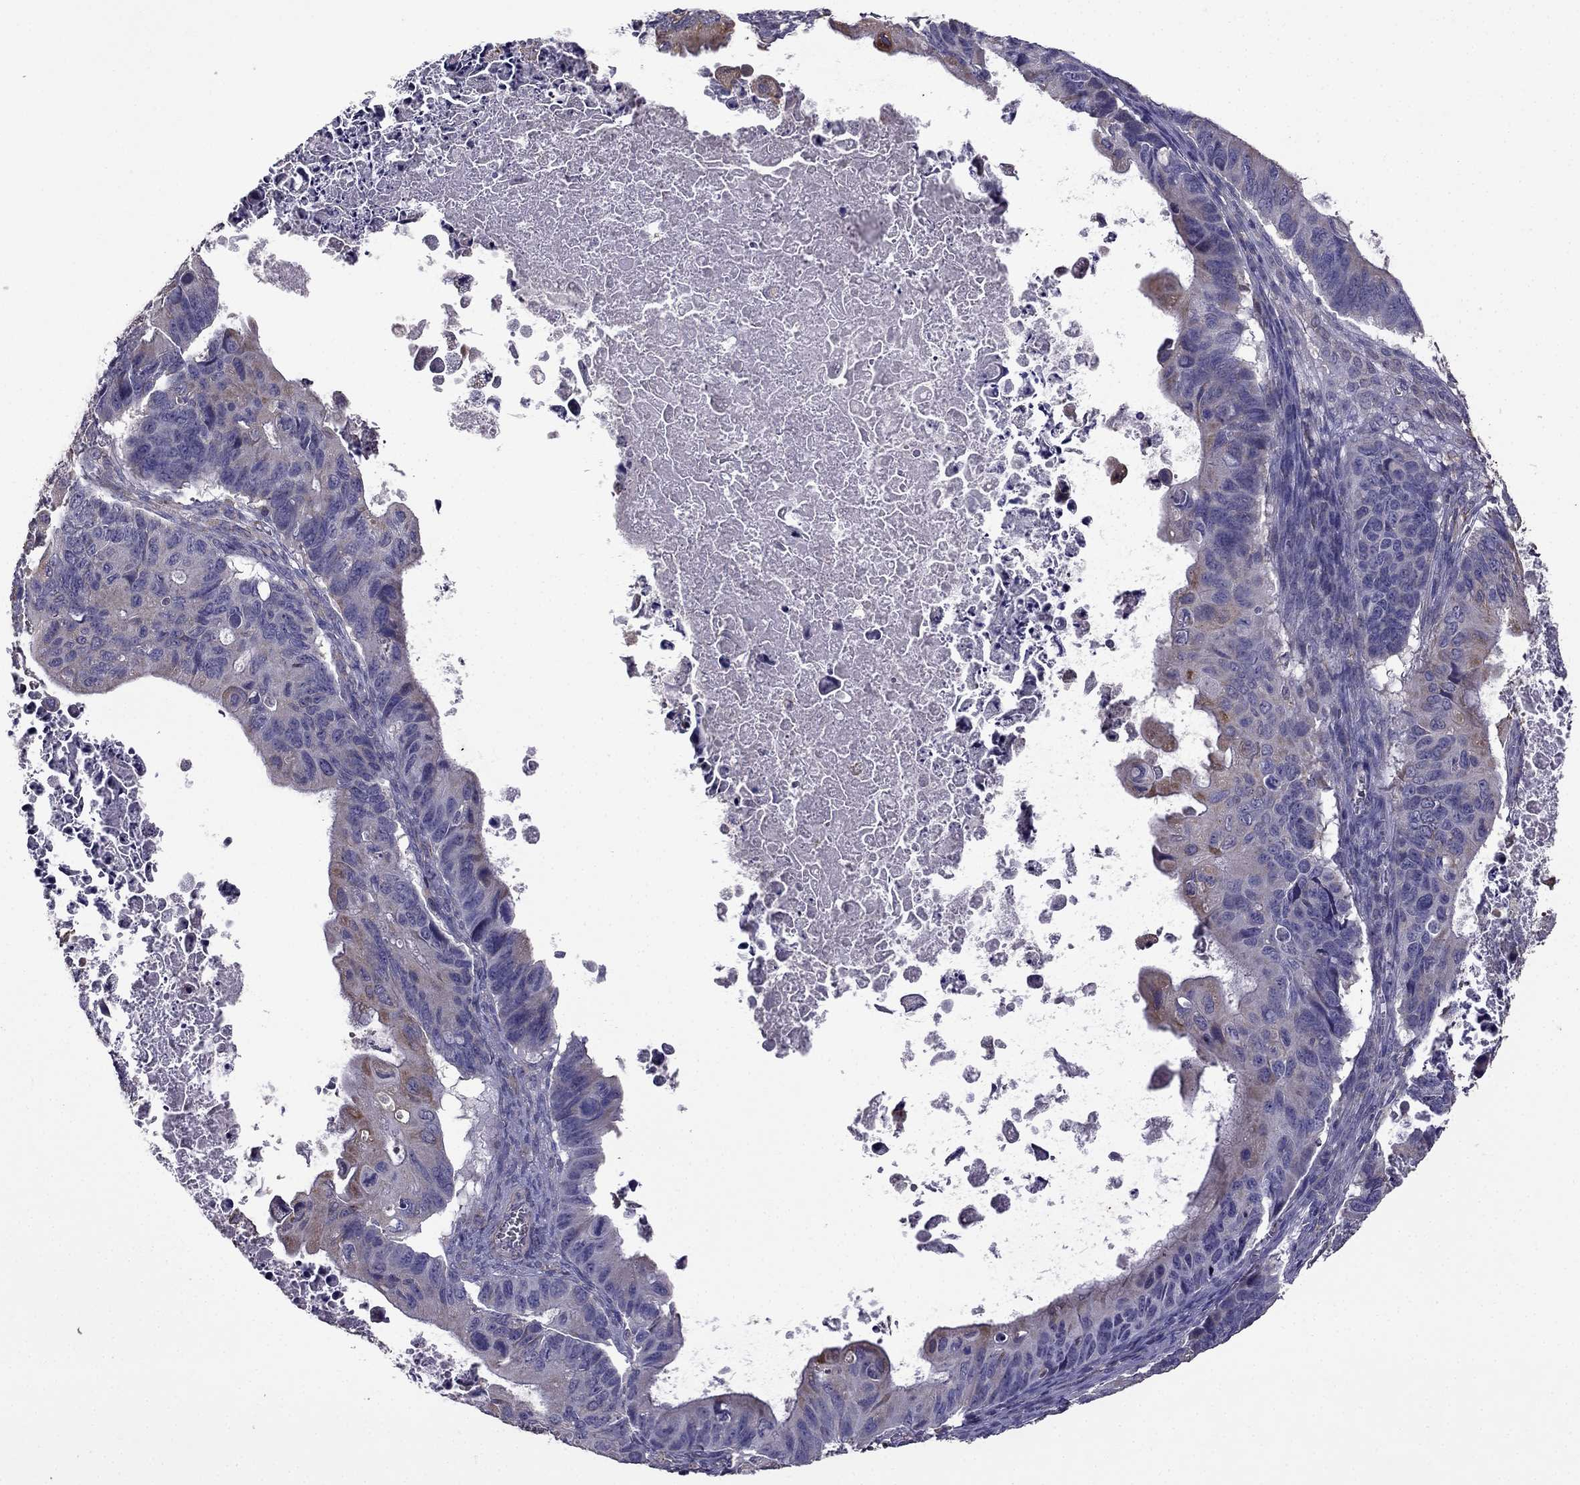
{"staining": {"intensity": "moderate", "quantity": "<25%", "location": "cytoplasmic/membranous"}, "tissue": "ovarian cancer", "cell_type": "Tumor cells", "image_type": "cancer", "snomed": [{"axis": "morphology", "description": "Cystadenocarcinoma, mucinous, NOS"}, {"axis": "topography", "description": "Ovary"}], "caption": "Tumor cells show moderate cytoplasmic/membranous positivity in approximately <25% of cells in mucinous cystadenocarcinoma (ovarian). (brown staining indicates protein expression, while blue staining denotes nuclei).", "gene": "CDH9", "patient": {"sex": "female", "age": 64}}